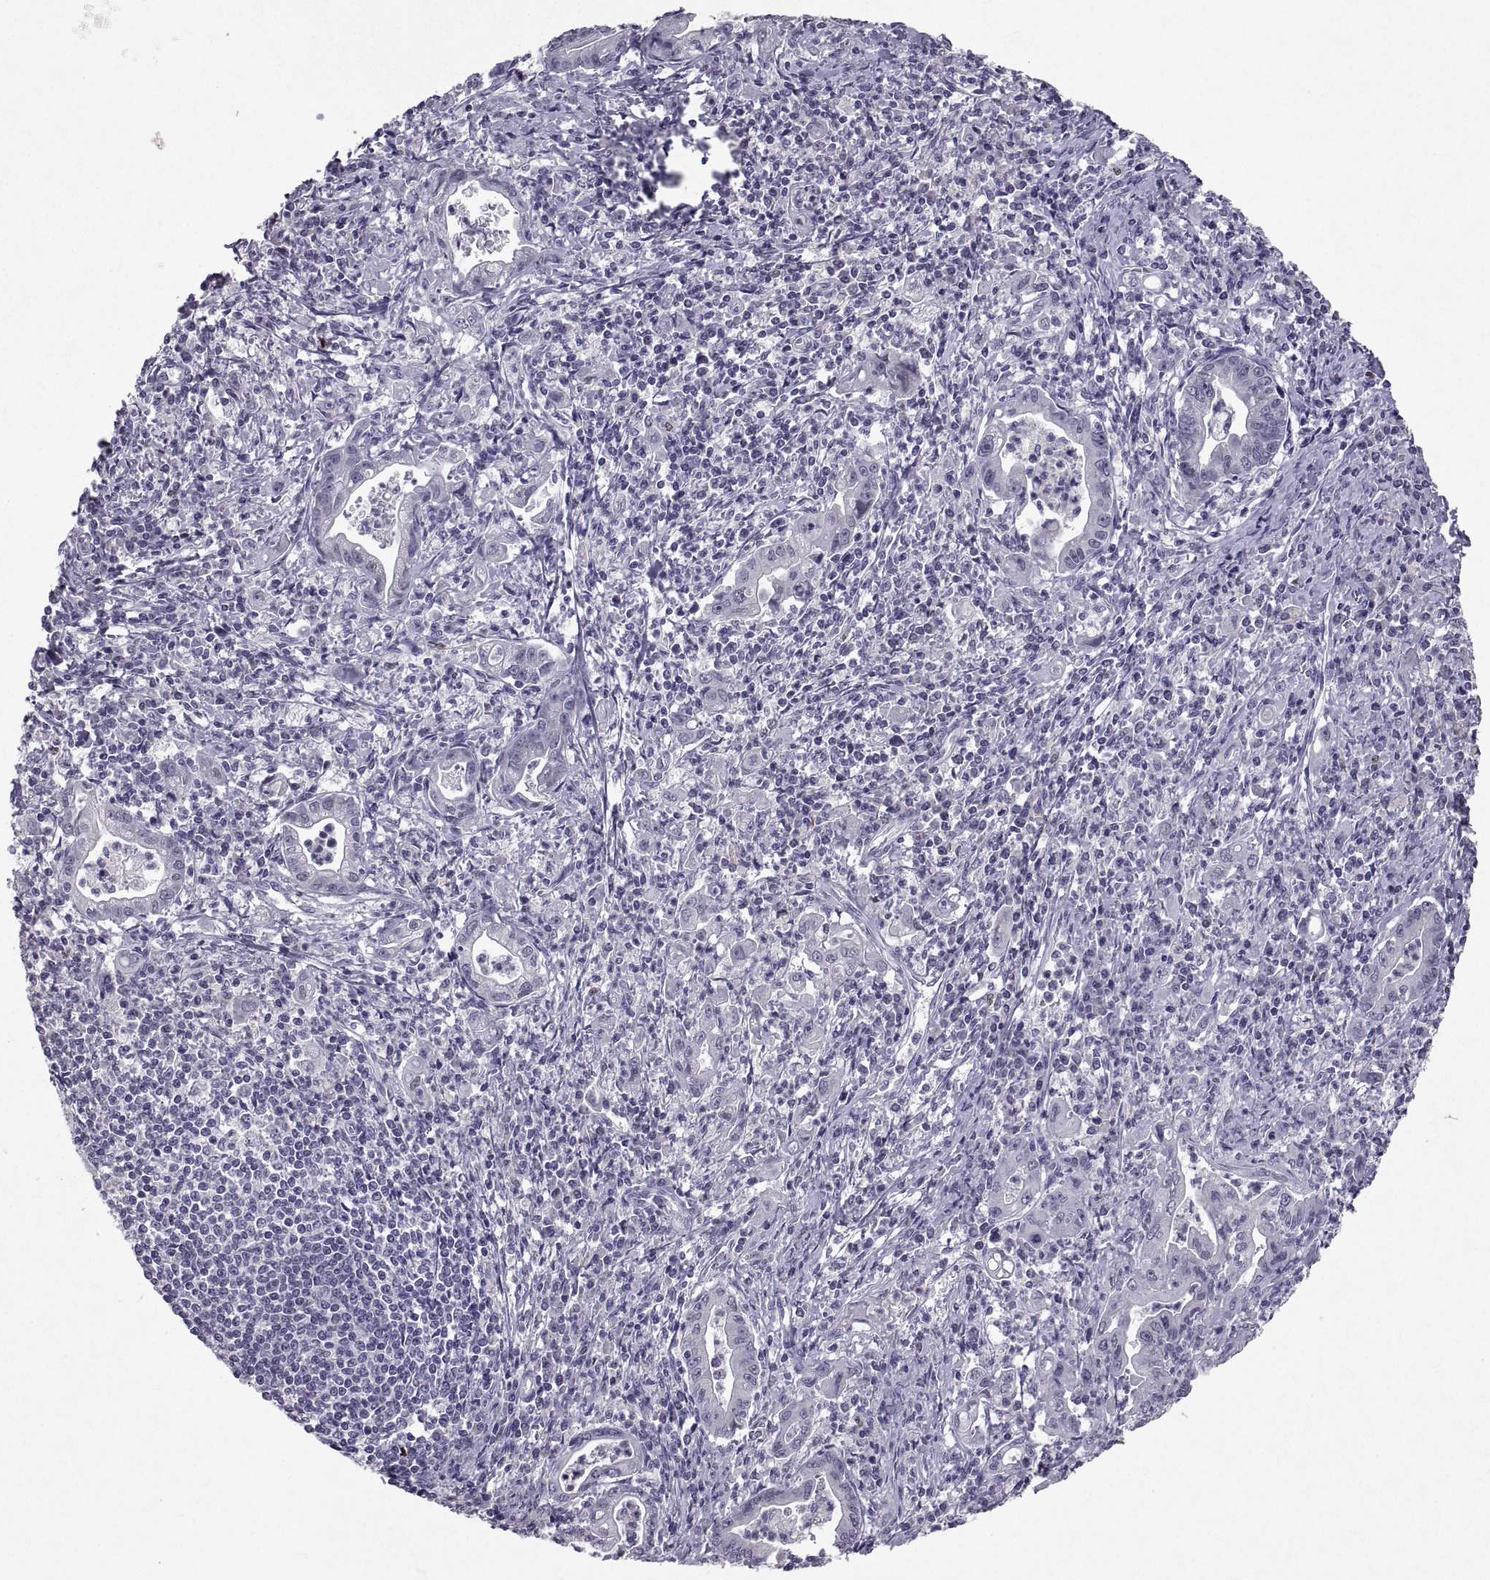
{"staining": {"intensity": "negative", "quantity": "none", "location": "none"}, "tissue": "stomach cancer", "cell_type": "Tumor cells", "image_type": "cancer", "snomed": [{"axis": "morphology", "description": "Adenocarcinoma, NOS"}, {"axis": "topography", "description": "Stomach, upper"}], "caption": "This is an immunohistochemistry photomicrograph of stomach adenocarcinoma. There is no expression in tumor cells.", "gene": "SOX21", "patient": {"sex": "female", "age": 79}}